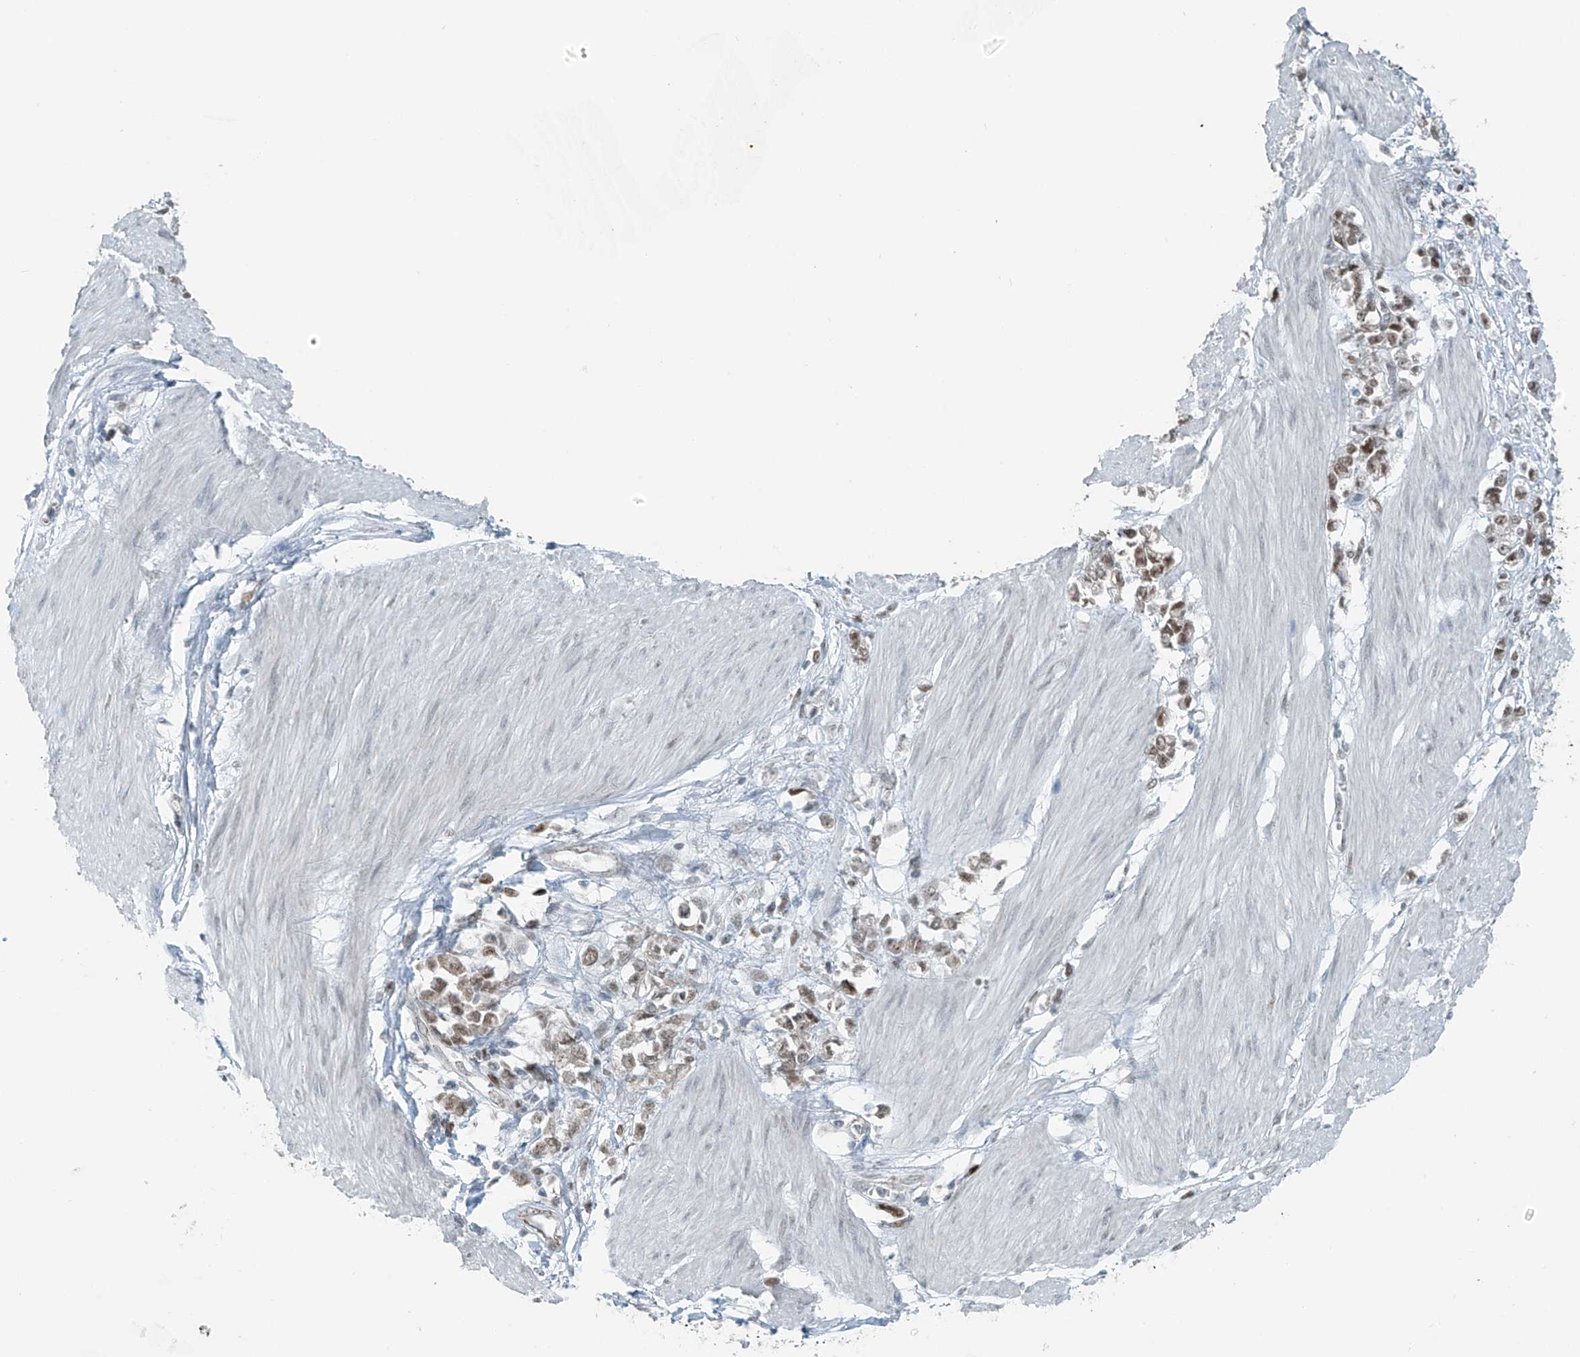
{"staining": {"intensity": "moderate", "quantity": ">75%", "location": "nuclear"}, "tissue": "stomach cancer", "cell_type": "Tumor cells", "image_type": "cancer", "snomed": [{"axis": "morphology", "description": "Adenocarcinoma, NOS"}, {"axis": "topography", "description": "Stomach"}], "caption": "DAB (3,3'-diaminobenzidine) immunohistochemical staining of human adenocarcinoma (stomach) reveals moderate nuclear protein positivity in about >75% of tumor cells.", "gene": "WRNIP1", "patient": {"sex": "female", "age": 76}}